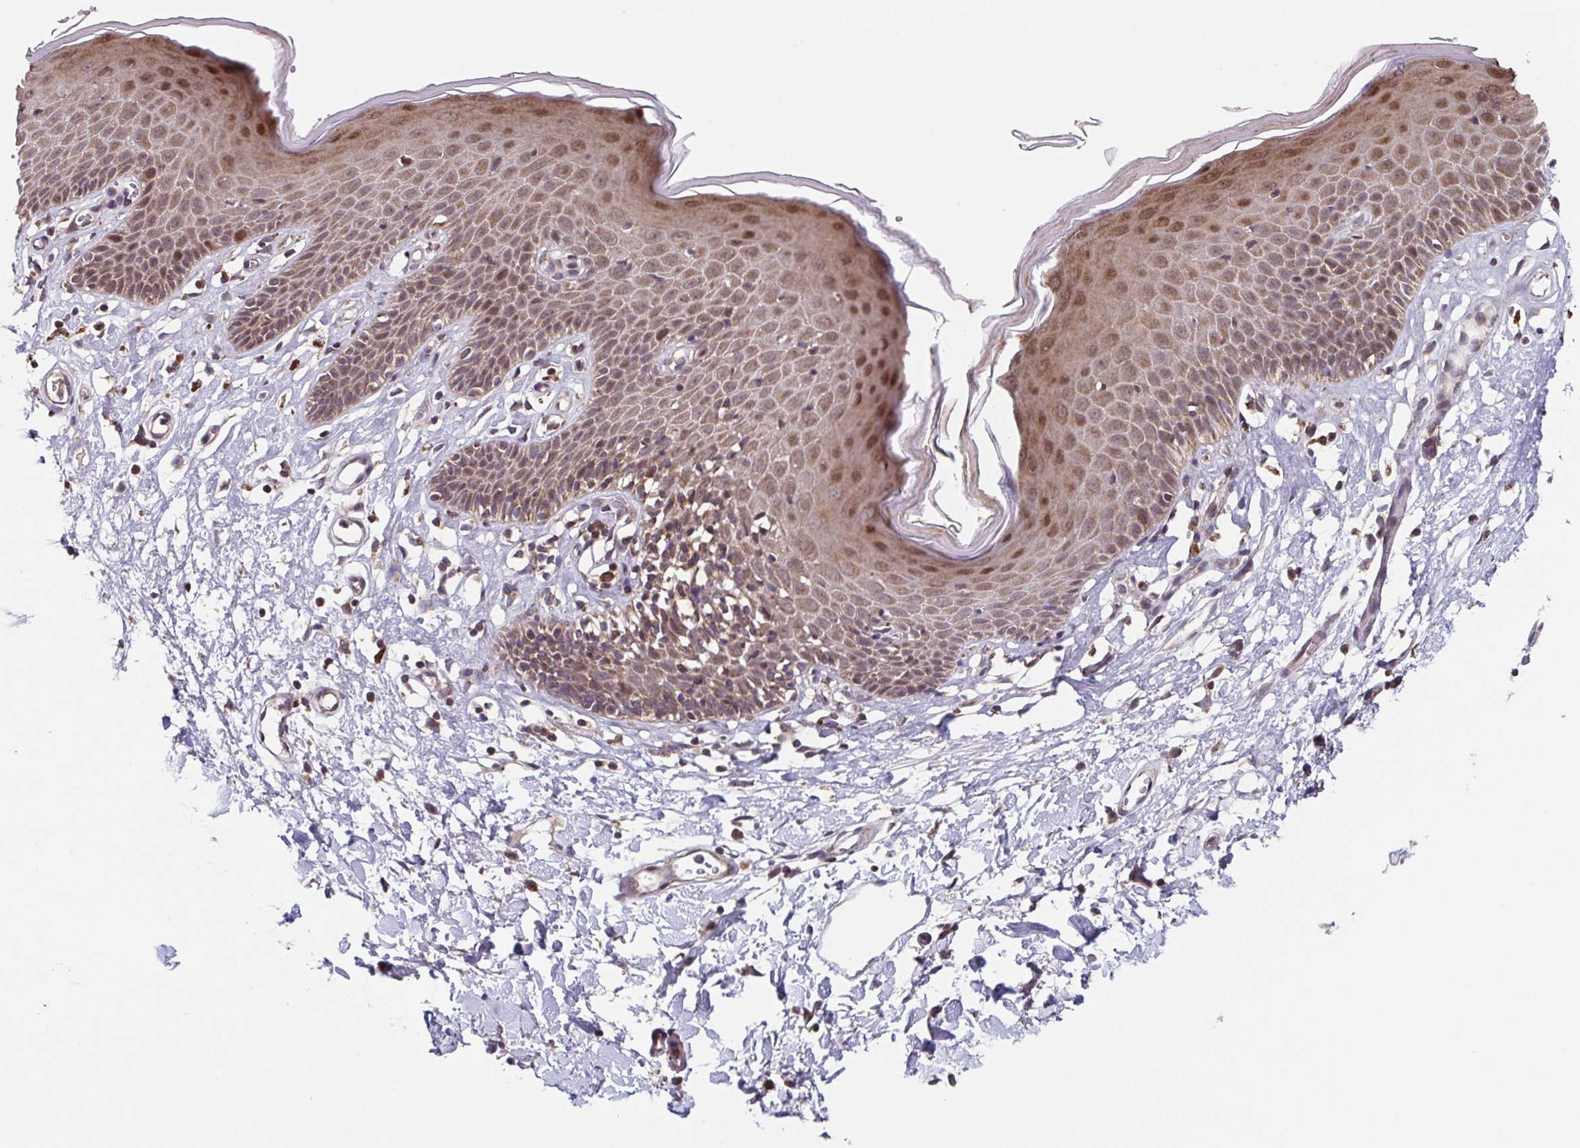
{"staining": {"intensity": "moderate", "quantity": "25%-75%", "location": "cytoplasmic/membranous,nuclear"}, "tissue": "skin", "cell_type": "Epidermal cells", "image_type": "normal", "snomed": [{"axis": "morphology", "description": "Normal tissue, NOS"}, {"axis": "topography", "description": "Vulva"}], "caption": "Protein staining reveals moderate cytoplasmic/membranous,nuclear expression in approximately 25%-75% of epidermal cells in benign skin.", "gene": "TTC19", "patient": {"sex": "female", "age": 68}}